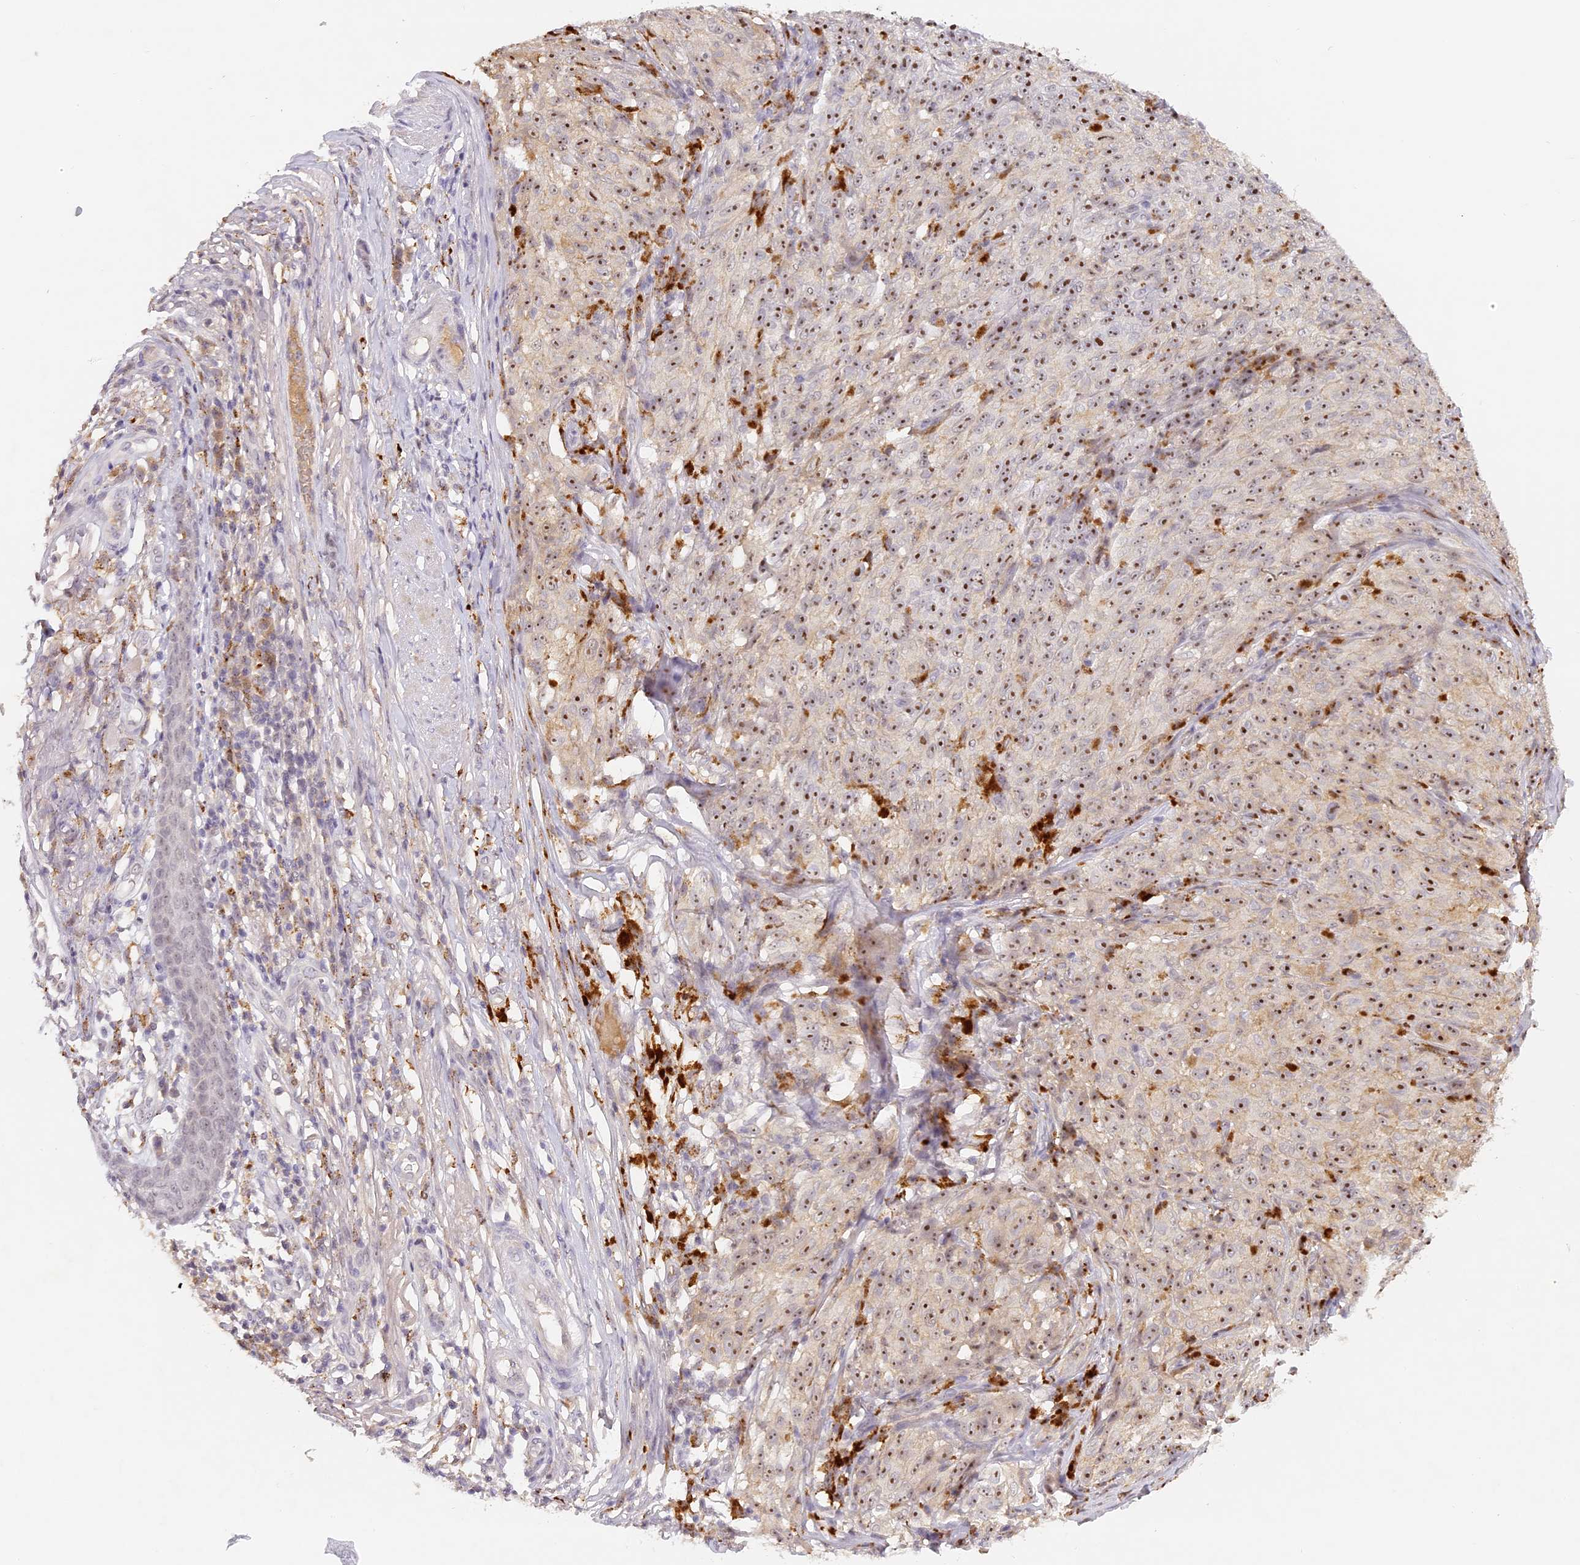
{"staining": {"intensity": "moderate", "quantity": ">75%", "location": "nuclear"}, "tissue": "melanoma", "cell_type": "Tumor cells", "image_type": "cancer", "snomed": [{"axis": "morphology", "description": "Malignant melanoma, NOS"}, {"axis": "topography", "description": "Skin"}], "caption": "Immunohistochemical staining of melanoma displays medium levels of moderate nuclear staining in about >75% of tumor cells.", "gene": "ELL3", "patient": {"sex": "female", "age": 82}}